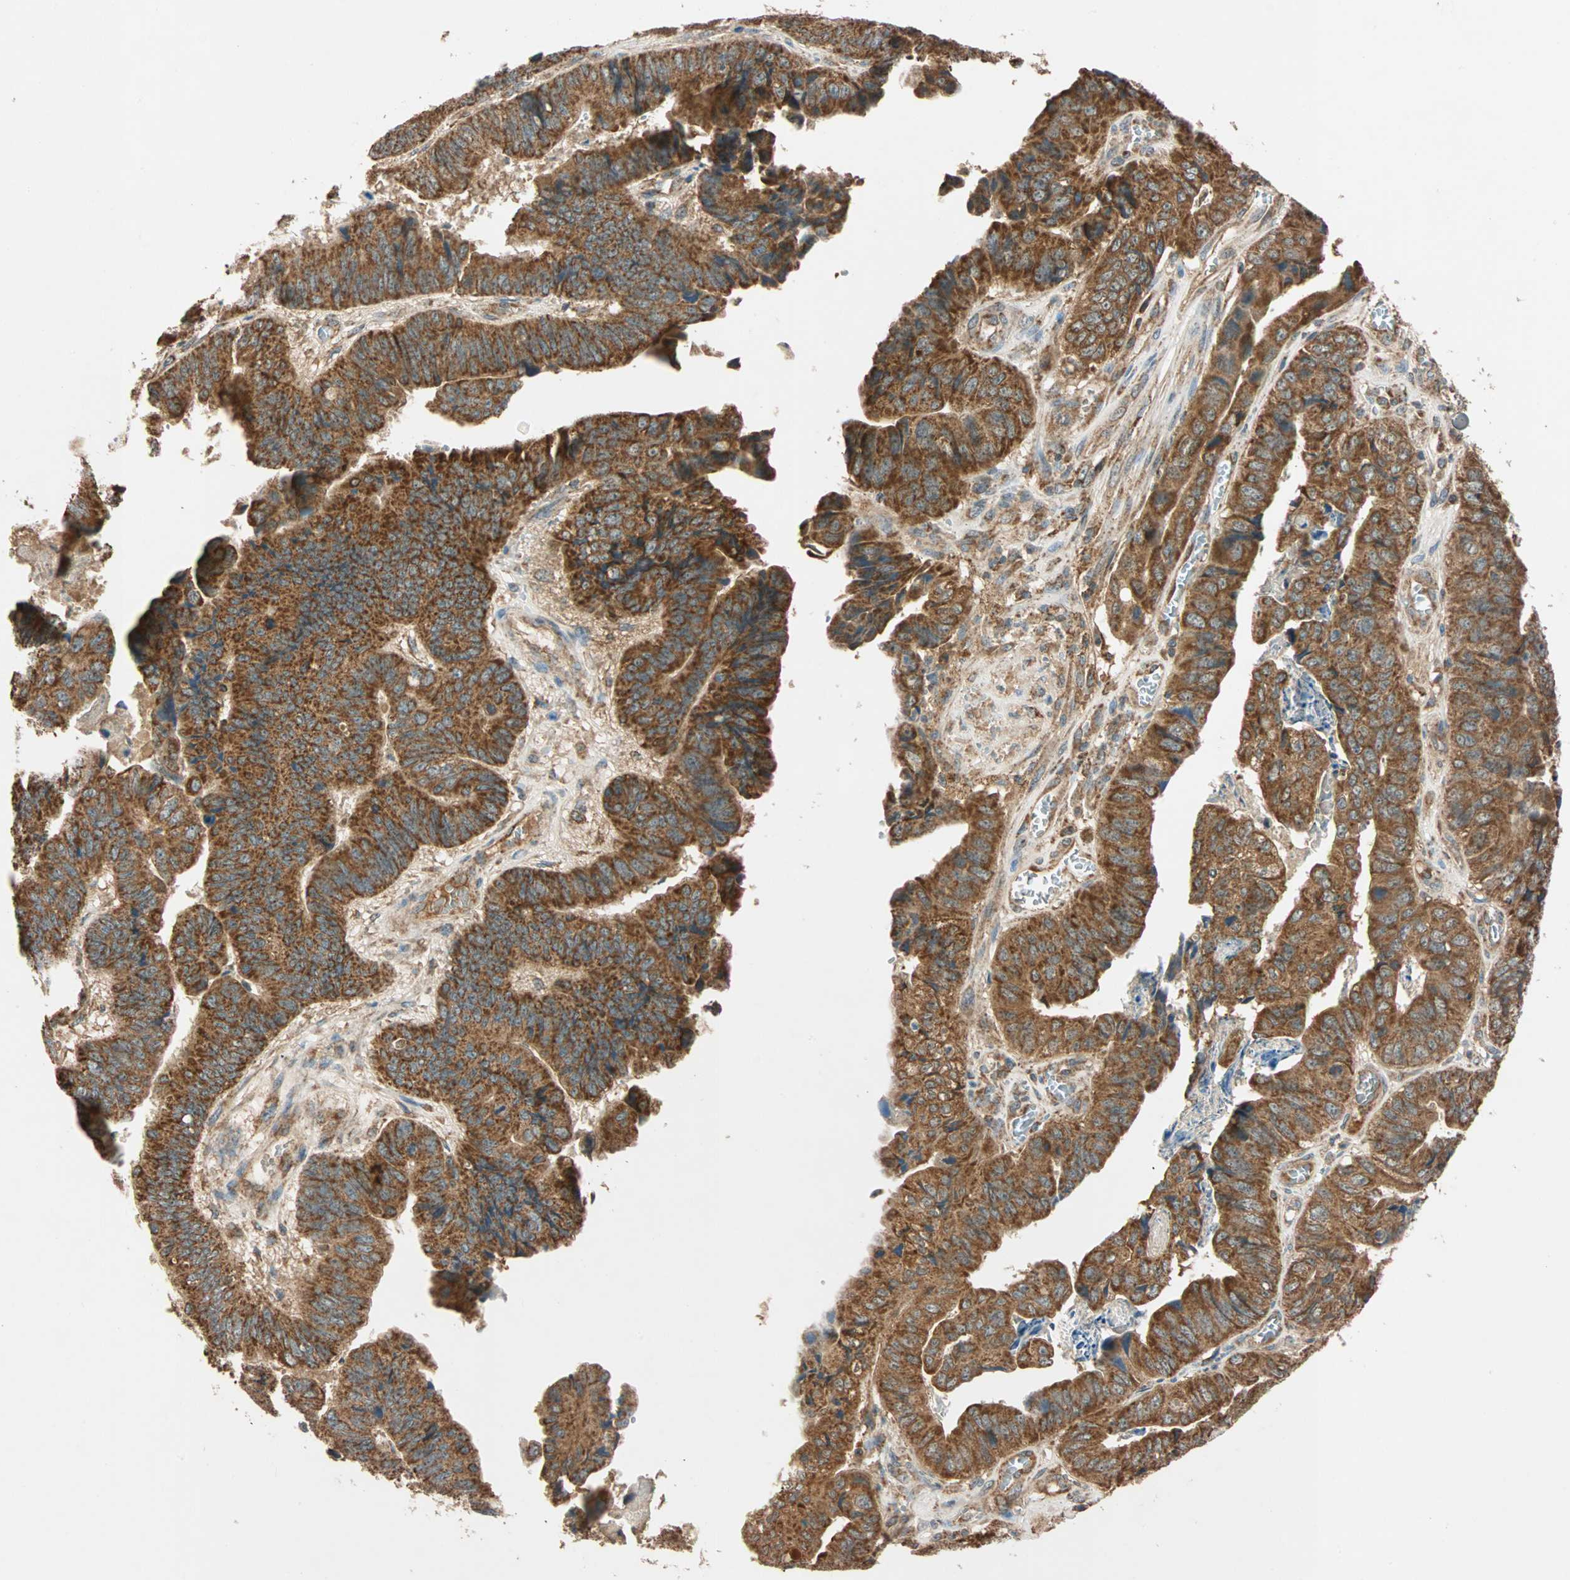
{"staining": {"intensity": "strong", "quantity": ">75%", "location": "cytoplasmic/membranous"}, "tissue": "stomach cancer", "cell_type": "Tumor cells", "image_type": "cancer", "snomed": [{"axis": "morphology", "description": "Adenocarcinoma, NOS"}, {"axis": "topography", "description": "Stomach, lower"}], "caption": "Tumor cells exhibit strong cytoplasmic/membranous staining in approximately >75% of cells in stomach cancer. The staining was performed using DAB (3,3'-diaminobenzidine) to visualize the protein expression in brown, while the nuclei were stained in blue with hematoxylin (Magnification: 20x).", "gene": "MAPK1", "patient": {"sex": "male", "age": 77}}